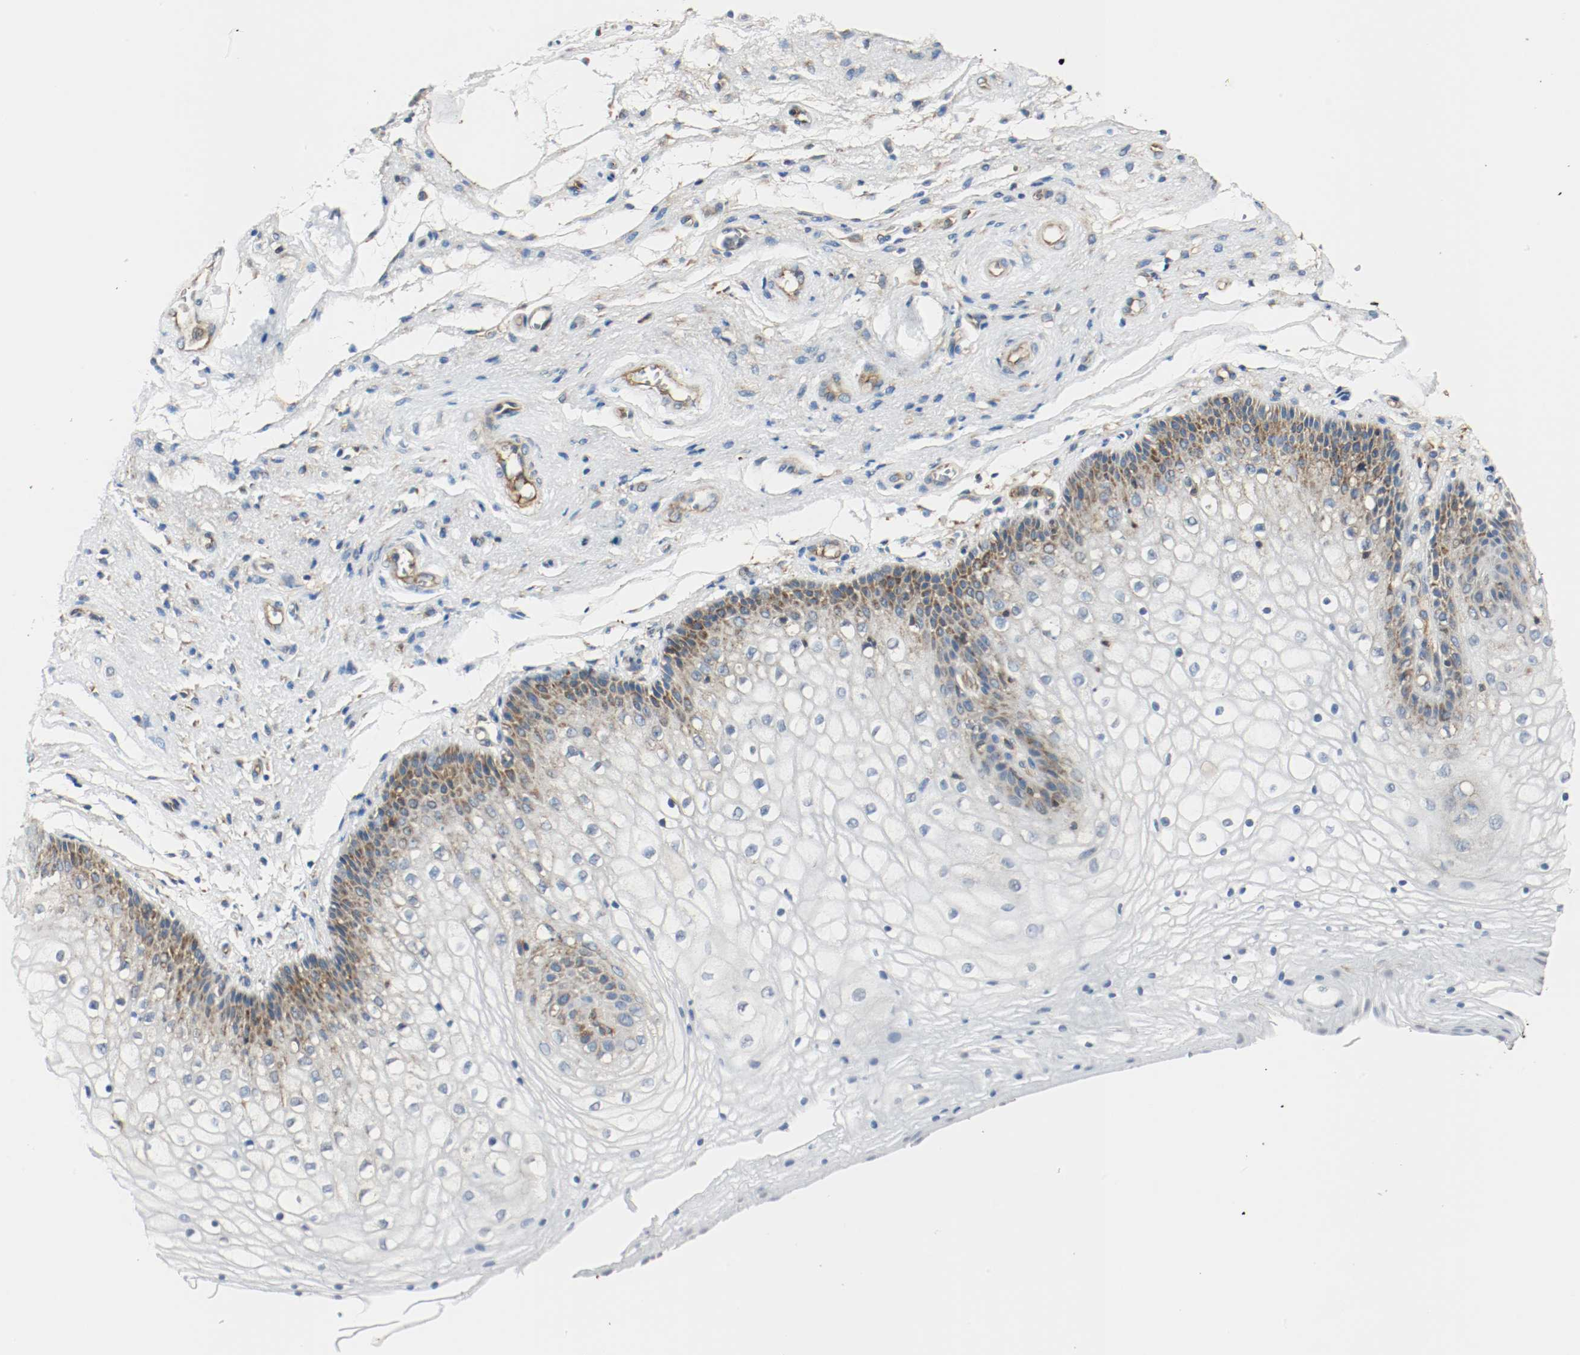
{"staining": {"intensity": "strong", "quantity": "<25%", "location": "cytoplasmic/membranous"}, "tissue": "vagina", "cell_type": "Squamous epithelial cells", "image_type": "normal", "snomed": [{"axis": "morphology", "description": "Normal tissue, NOS"}, {"axis": "topography", "description": "Vagina"}], "caption": "Protein staining of unremarkable vagina demonstrates strong cytoplasmic/membranous expression in approximately <25% of squamous epithelial cells.", "gene": "PLCG1", "patient": {"sex": "female", "age": 34}}